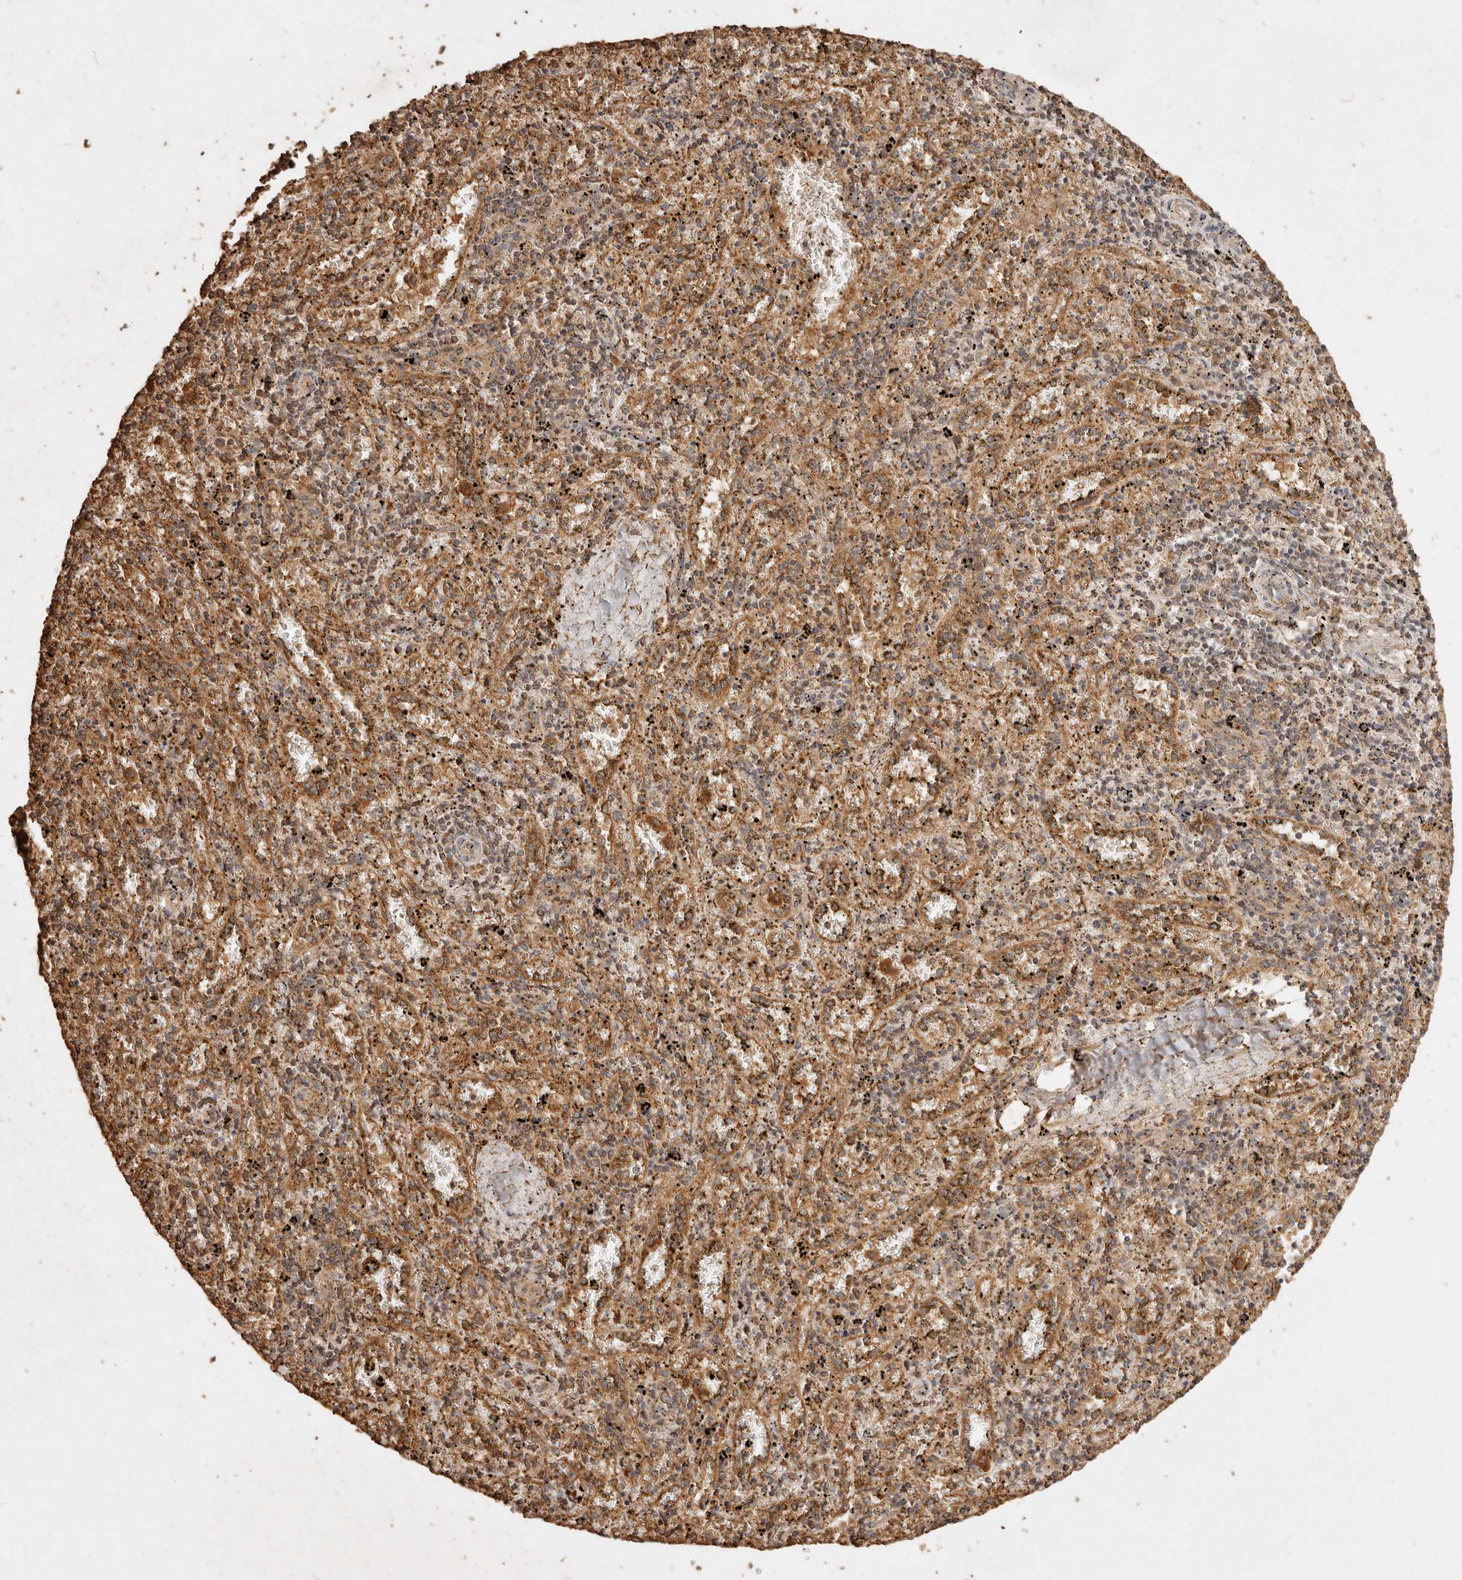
{"staining": {"intensity": "moderate", "quantity": ">75%", "location": "cytoplasmic/membranous"}, "tissue": "spleen", "cell_type": "Cells in red pulp", "image_type": "normal", "snomed": [{"axis": "morphology", "description": "Normal tissue, NOS"}, {"axis": "topography", "description": "Spleen"}], "caption": "DAB immunohistochemical staining of unremarkable spleen exhibits moderate cytoplasmic/membranous protein expression in approximately >75% of cells in red pulp.", "gene": "FAM180B", "patient": {"sex": "male", "age": 11}}